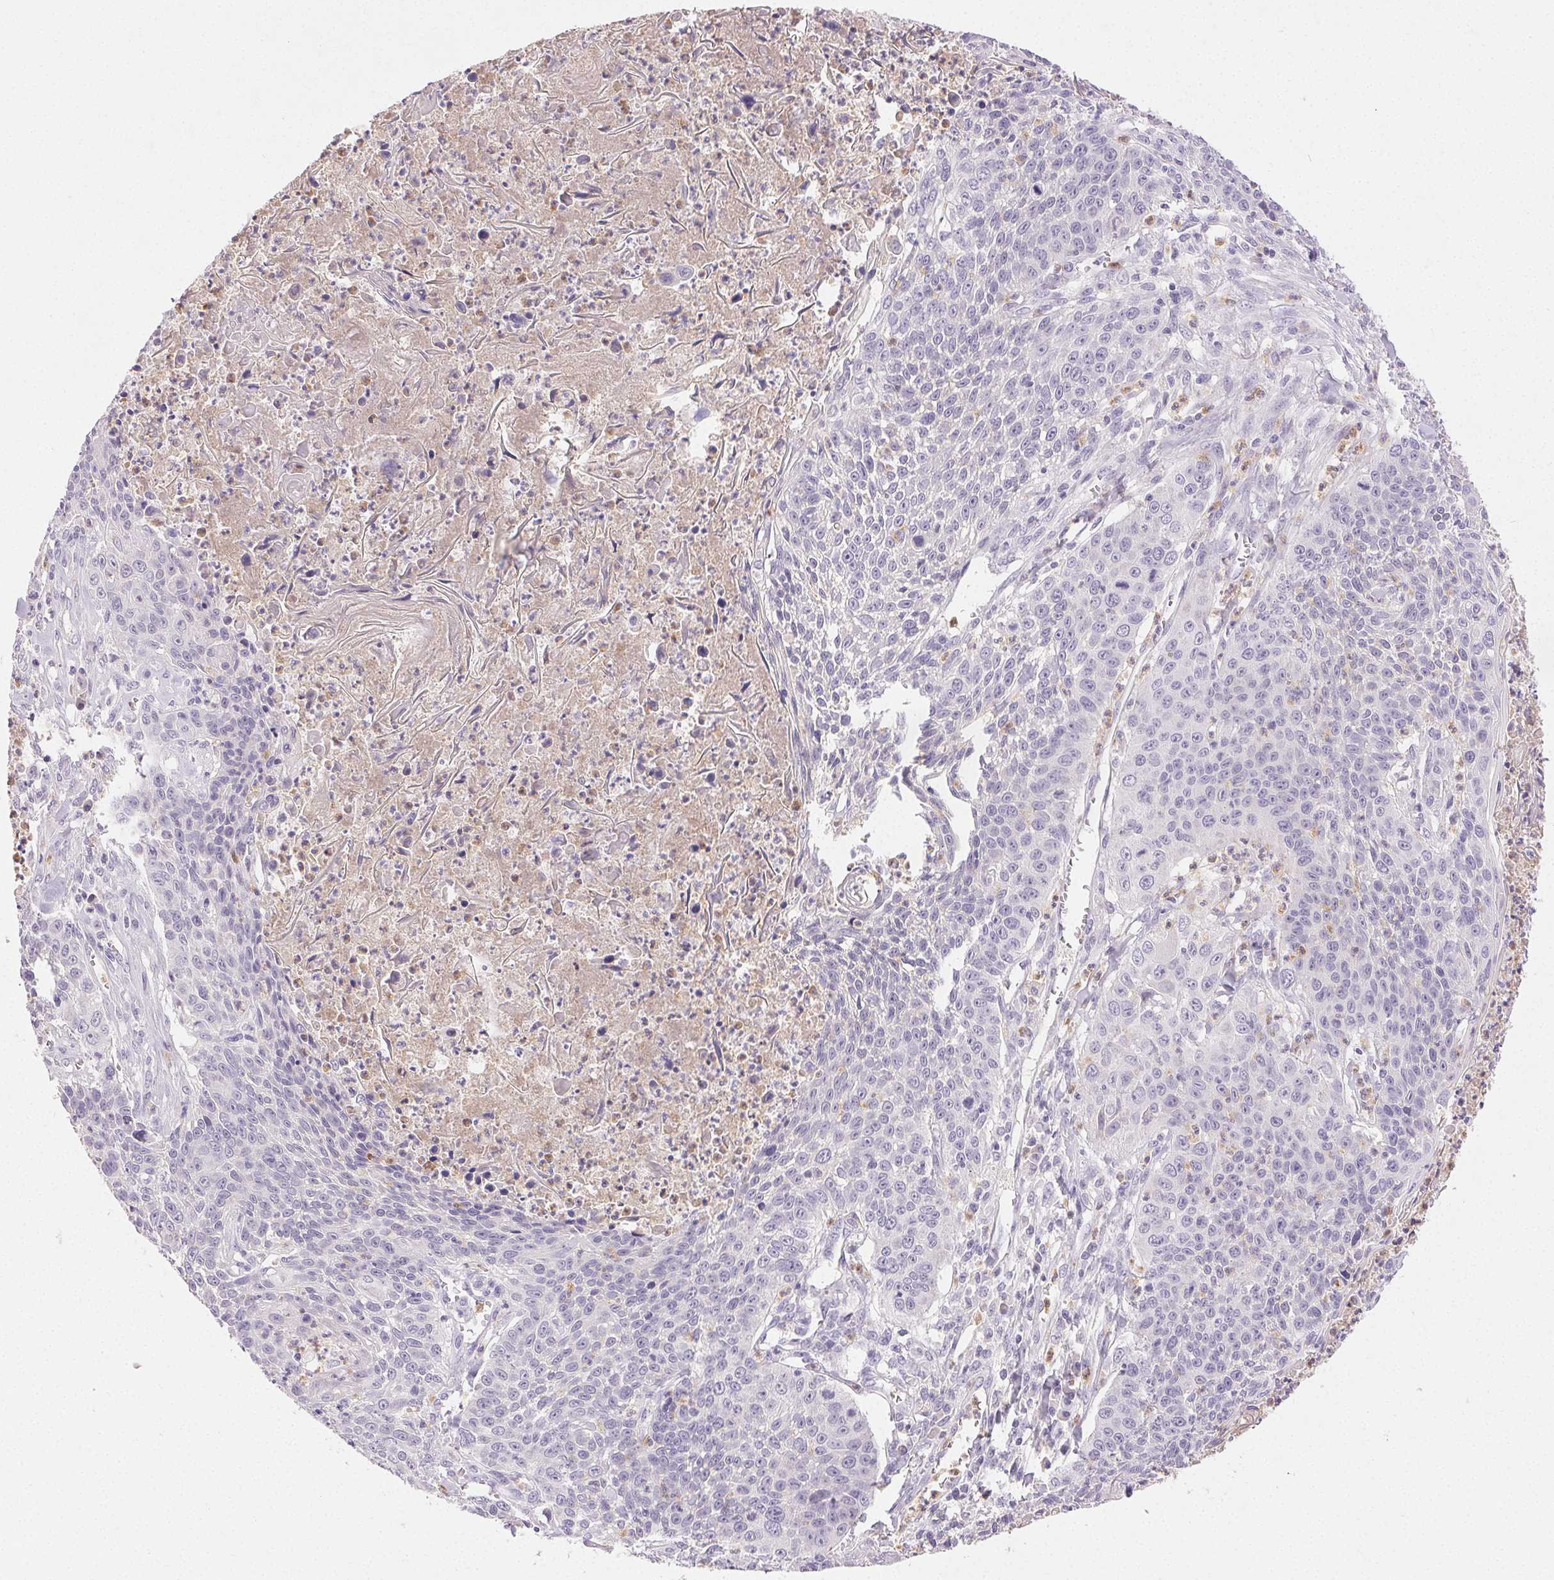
{"staining": {"intensity": "negative", "quantity": "none", "location": "none"}, "tissue": "lung cancer", "cell_type": "Tumor cells", "image_type": "cancer", "snomed": [{"axis": "morphology", "description": "Squamous cell carcinoma, NOS"}, {"axis": "morphology", "description": "Squamous cell carcinoma, metastatic, NOS"}, {"axis": "topography", "description": "Lung"}, {"axis": "topography", "description": "Pleura, NOS"}], "caption": "High magnification brightfield microscopy of lung cancer stained with DAB (brown) and counterstained with hematoxylin (blue): tumor cells show no significant expression. Brightfield microscopy of immunohistochemistry (IHC) stained with DAB (brown) and hematoxylin (blue), captured at high magnification.", "gene": "EMX2", "patient": {"sex": "male", "age": 72}}